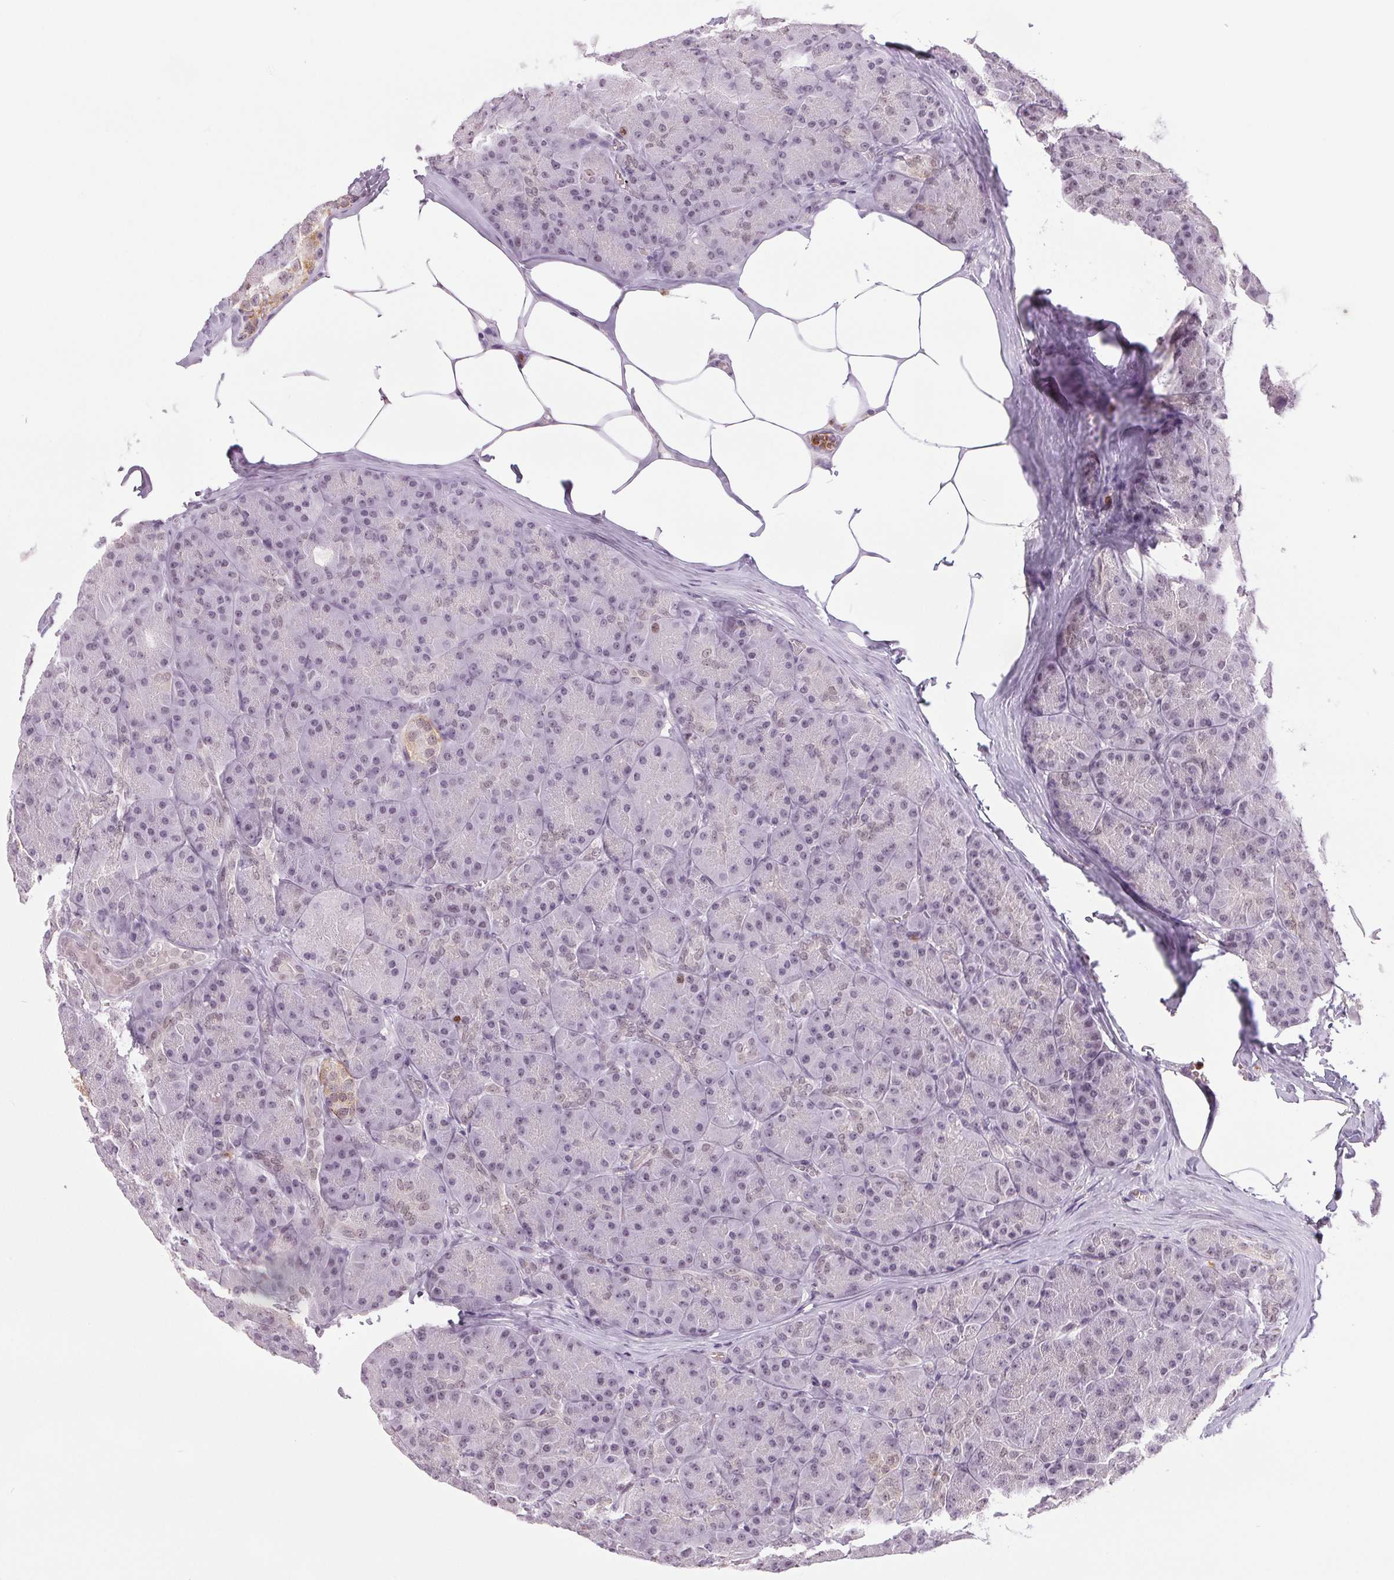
{"staining": {"intensity": "weak", "quantity": "25%-75%", "location": "nuclear"}, "tissue": "pancreas", "cell_type": "Exocrine glandular cells", "image_type": "normal", "snomed": [{"axis": "morphology", "description": "Normal tissue, NOS"}, {"axis": "topography", "description": "Pancreas"}], "caption": "Protein positivity by IHC displays weak nuclear positivity in about 25%-75% of exocrine glandular cells in unremarkable pancreas.", "gene": "SMIM6", "patient": {"sex": "male", "age": 57}}